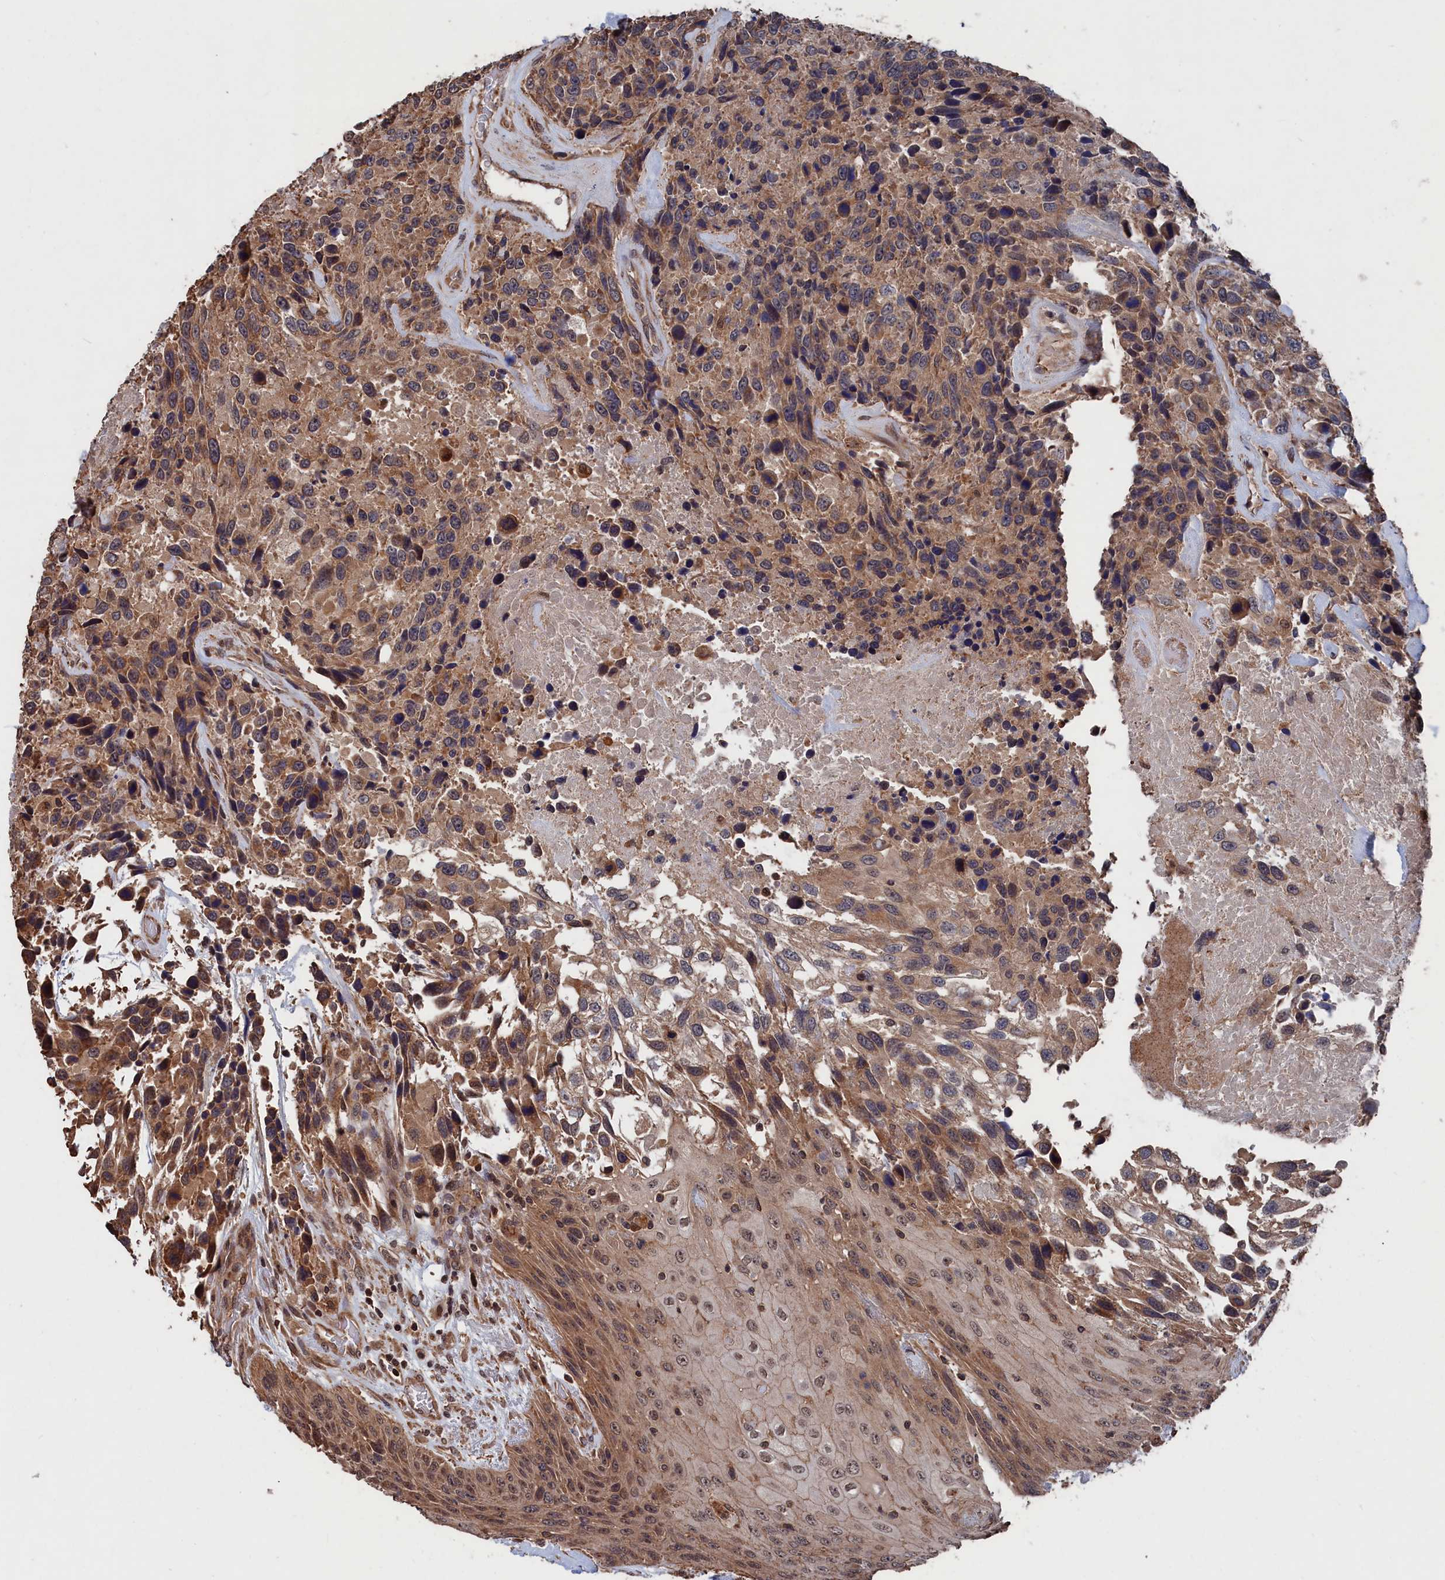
{"staining": {"intensity": "moderate", "quantity": ">75%", "location": "cytoplasmic/membranous"}, "tissue": "urothelial cancer", "cell_type": "Tumor cells", "image_type": "cancer", "snomed": [{"axis": "morphology", "description": "Urothelial carcinoma, High grade"}, {"axis": "topography", "description": "Urinary bladder"}], "caption": "The histopathology image exhibits staining of urothelial cancer, revealing moderate cytoplasmic/membranous protein expression (brown color) within tumor cells.", "gene": "PDE12", "patient": {"sex": "female", "age": 70}}